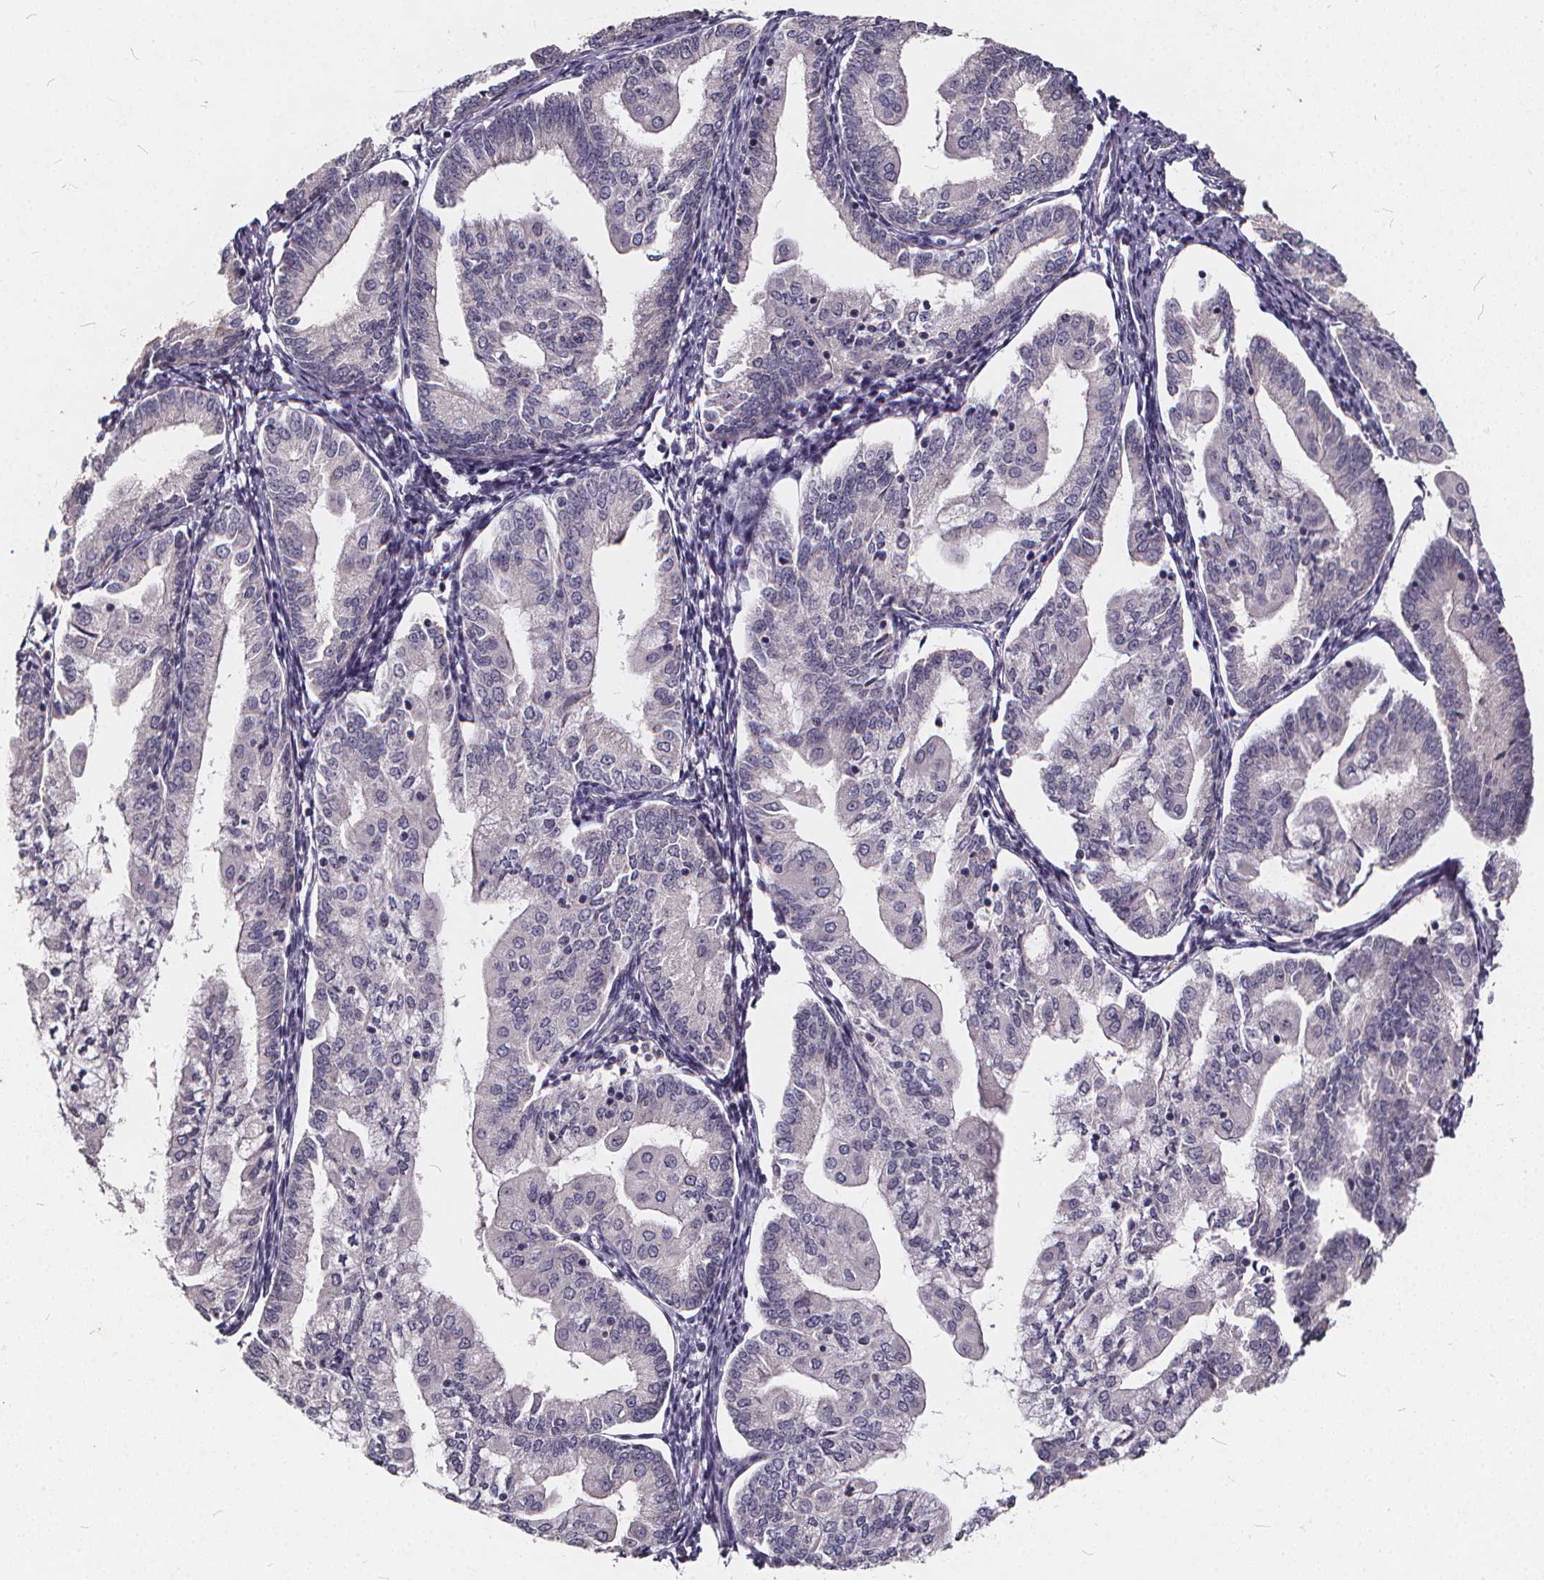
{"staining": {"intensity": "negative", "quantity": "none", "location": "none"}, "tissue": "endometrial cancer", "cell_type": "Tumor cells", "image_type": "cancer", "snomed": [{"axis": "morphology", "description": "Adenocarcinoma, NOS"}, {"axis": "topography", "description": "Endometrium"}], "caption": "Tumor cells are negative for brown protein staining in endometrial cancer (adenocarcinoma).", "gene": "TSPAN14", "patient": {"sex": "female", "age": 55}}